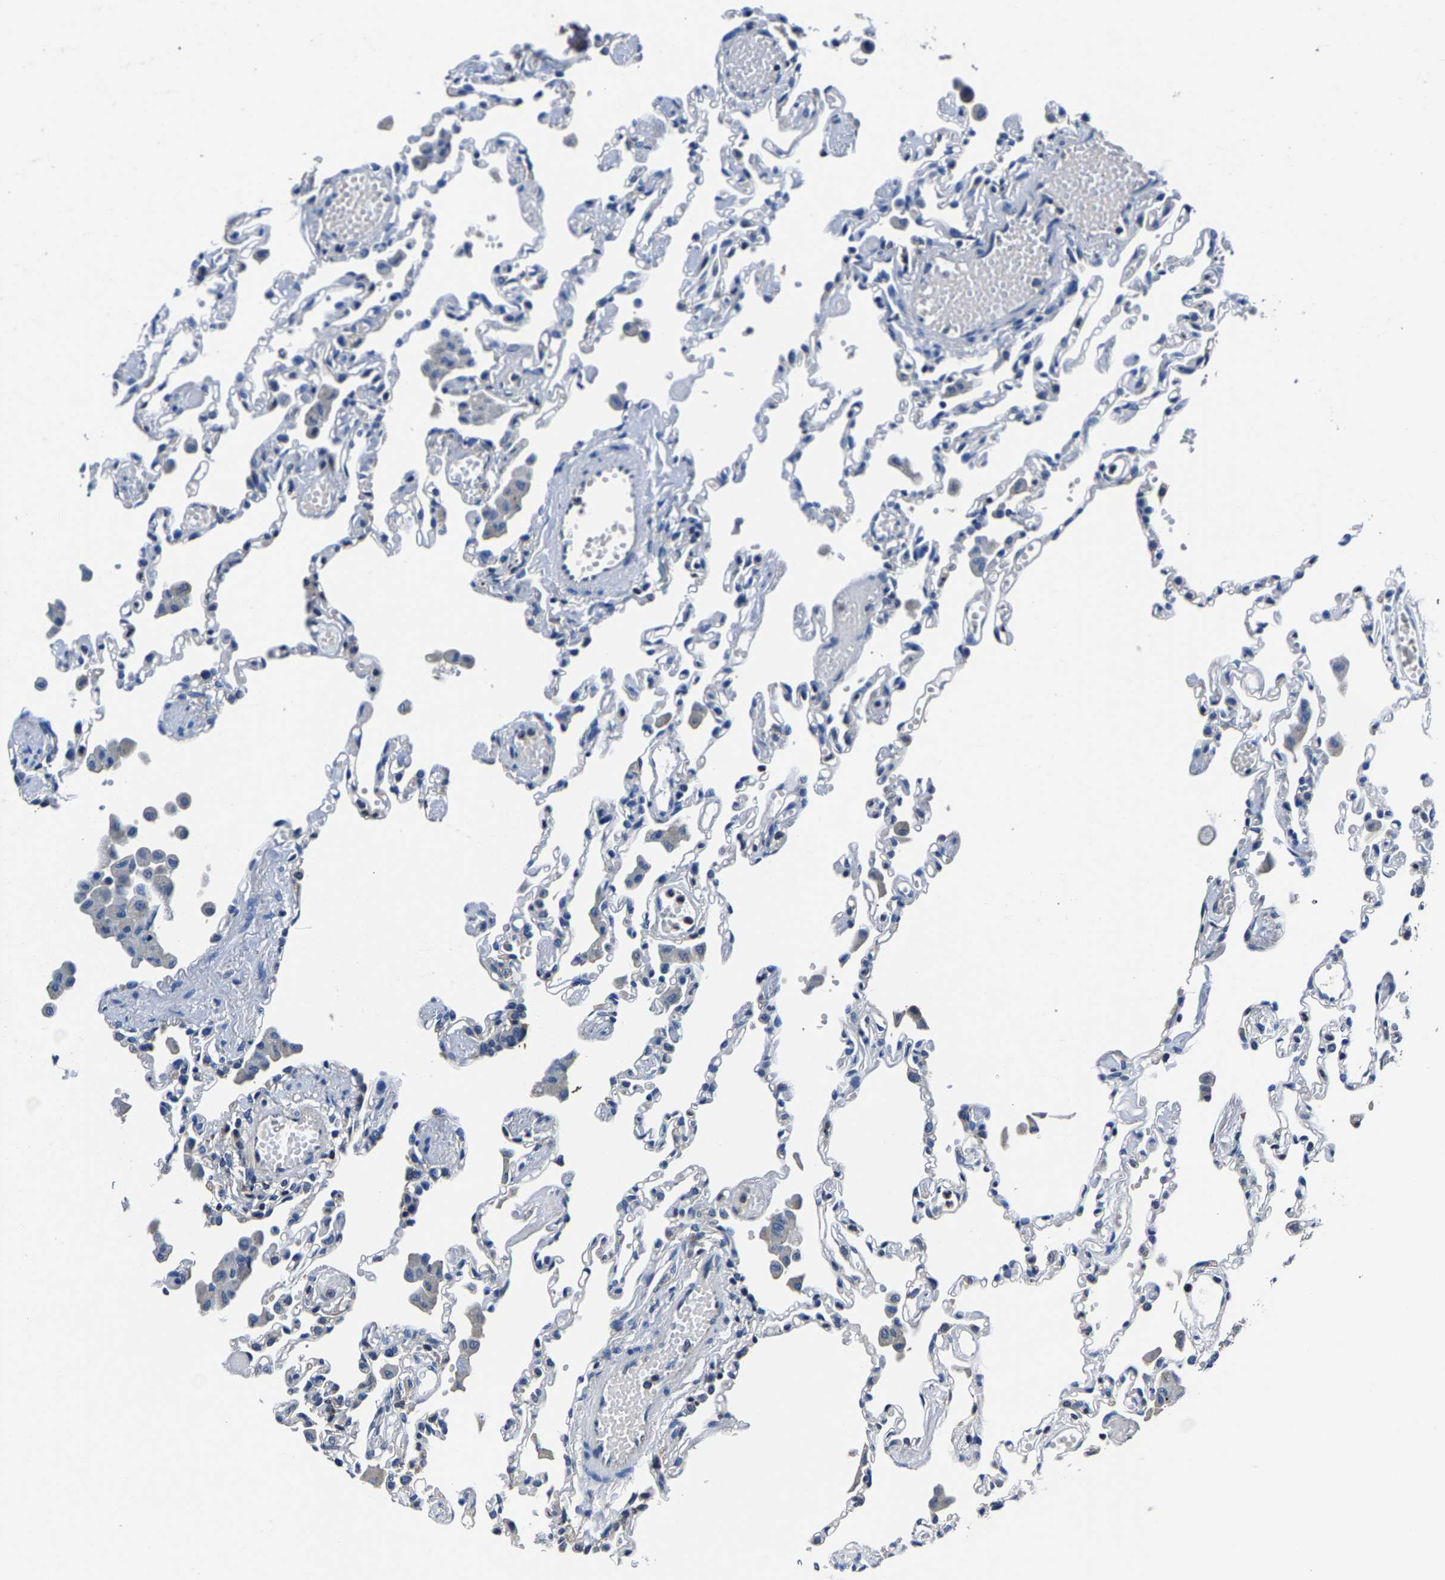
{"staining": {"intensity": "negative", "quantity": "none", "location": "none"}, "tissue": "lung", "cell_type": "Alveolar cells", "image_type": "normal", "snomed": [{"axis": "morphology", "description": "Normal tissue, NOS"}, {"axis": "topography", "description": "Bronchus"}, {"axis": "topography", "description": "Lung"}], "caption": "High magnification brightfield microscopy of benign lung stained with DAB (brown) and counterstained with hematoxylin (blue): alveolar cells show no significant expression. (DAB (3,3'-diaminobenzidine) immunohistochemistry (IHC) with hematoxylin counter stain).", "gene": "ALDOB", "patient": {"sex": "female", "age": 49}}